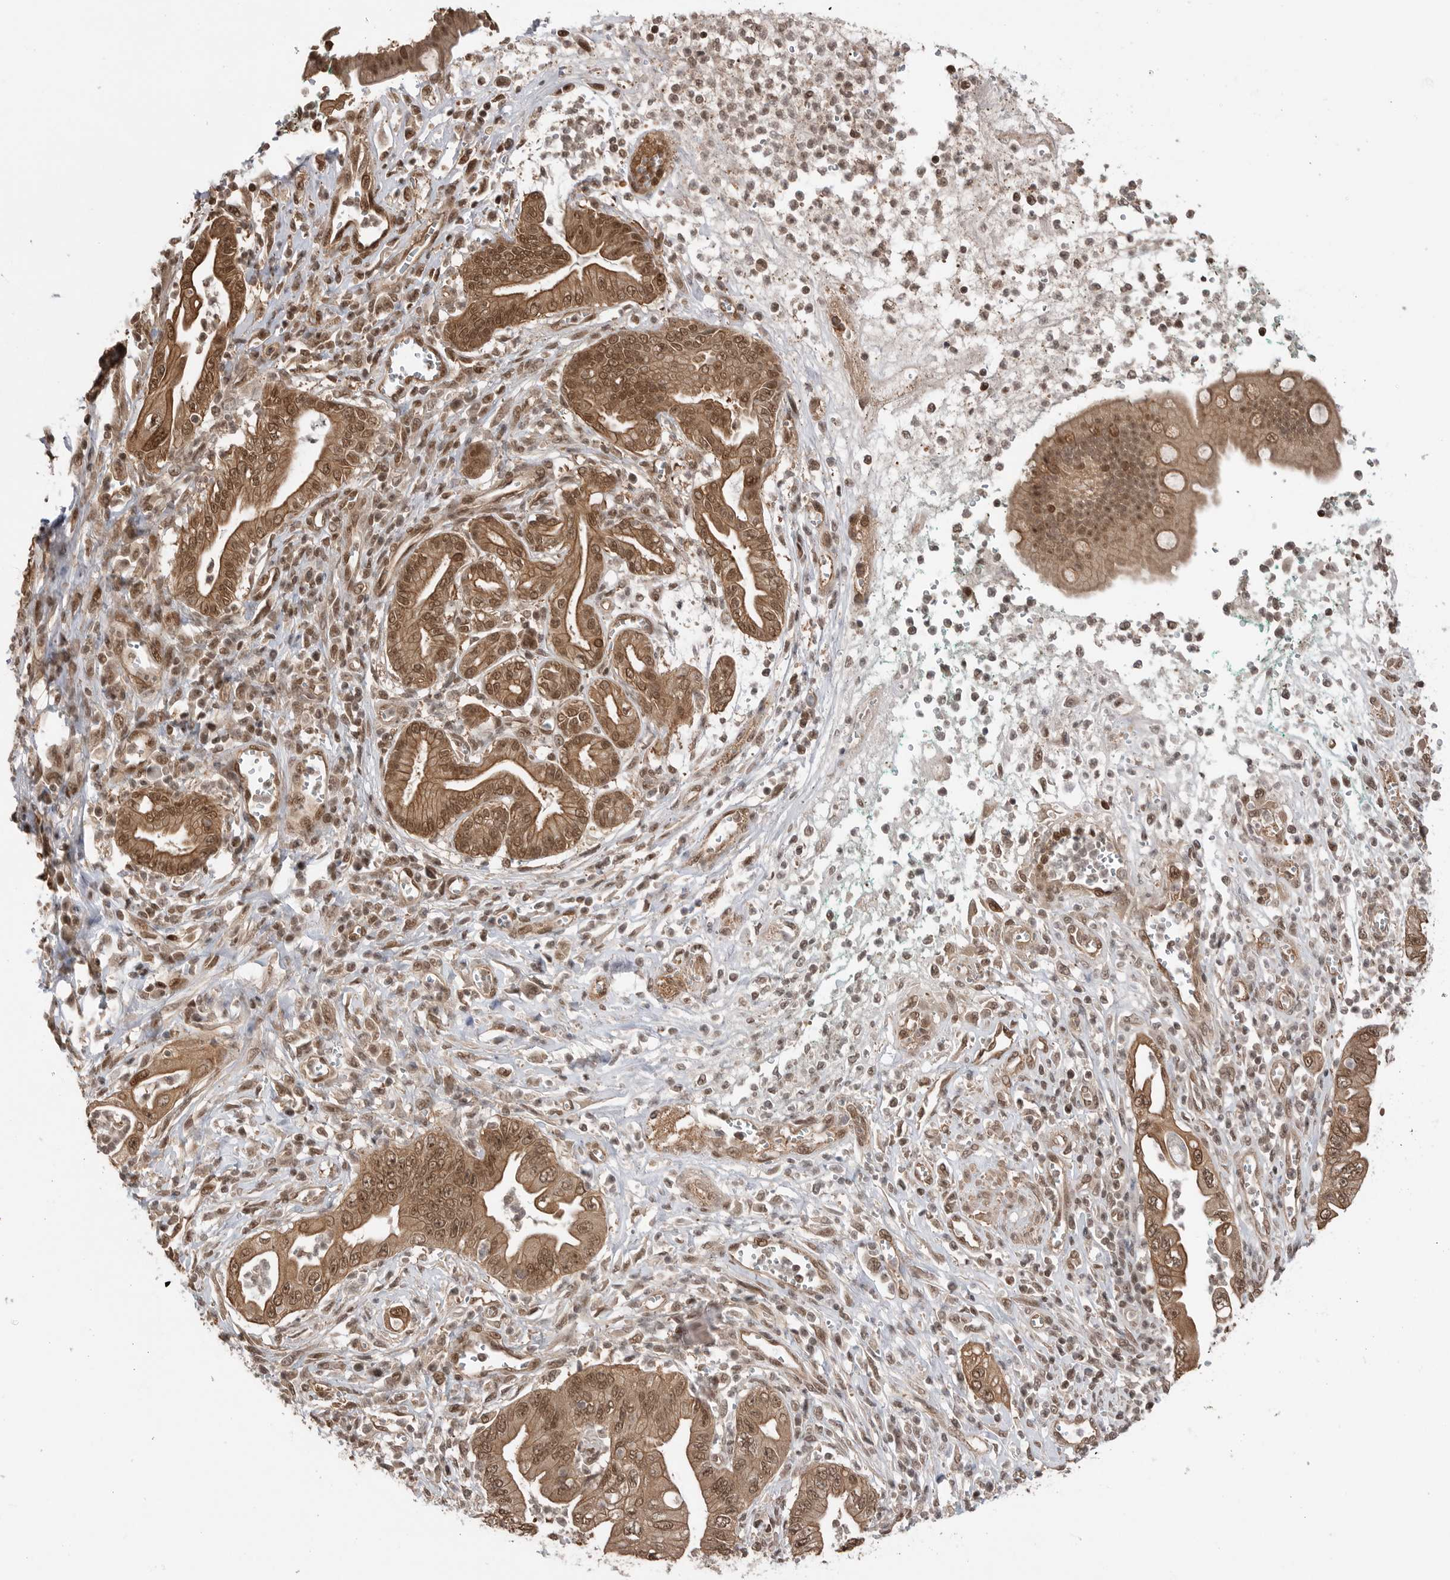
{"staining": {"intensity": "moderate", "quantity": ">75%", "location": "cytoplasmic/membranous,nuclear"}, "tissue": "pancreatic cancer", "cell_type": "Tumor cells", "image_type": "cancer", "snomed": [{"axis": "morphology", "description": "Adenocarcinoma, NOS"}, {"axis": "topography", "description": "Pancreas"}], "caption": "Immunohistochemical staining of human pancreatic cancer demonstrates medium levels of moderate cytoplasmic/membranous and nuclear protein expression in about >75% of tumor cells.", "gene": "PEAK1", "patient": {"sex": "male", "age": 78}}